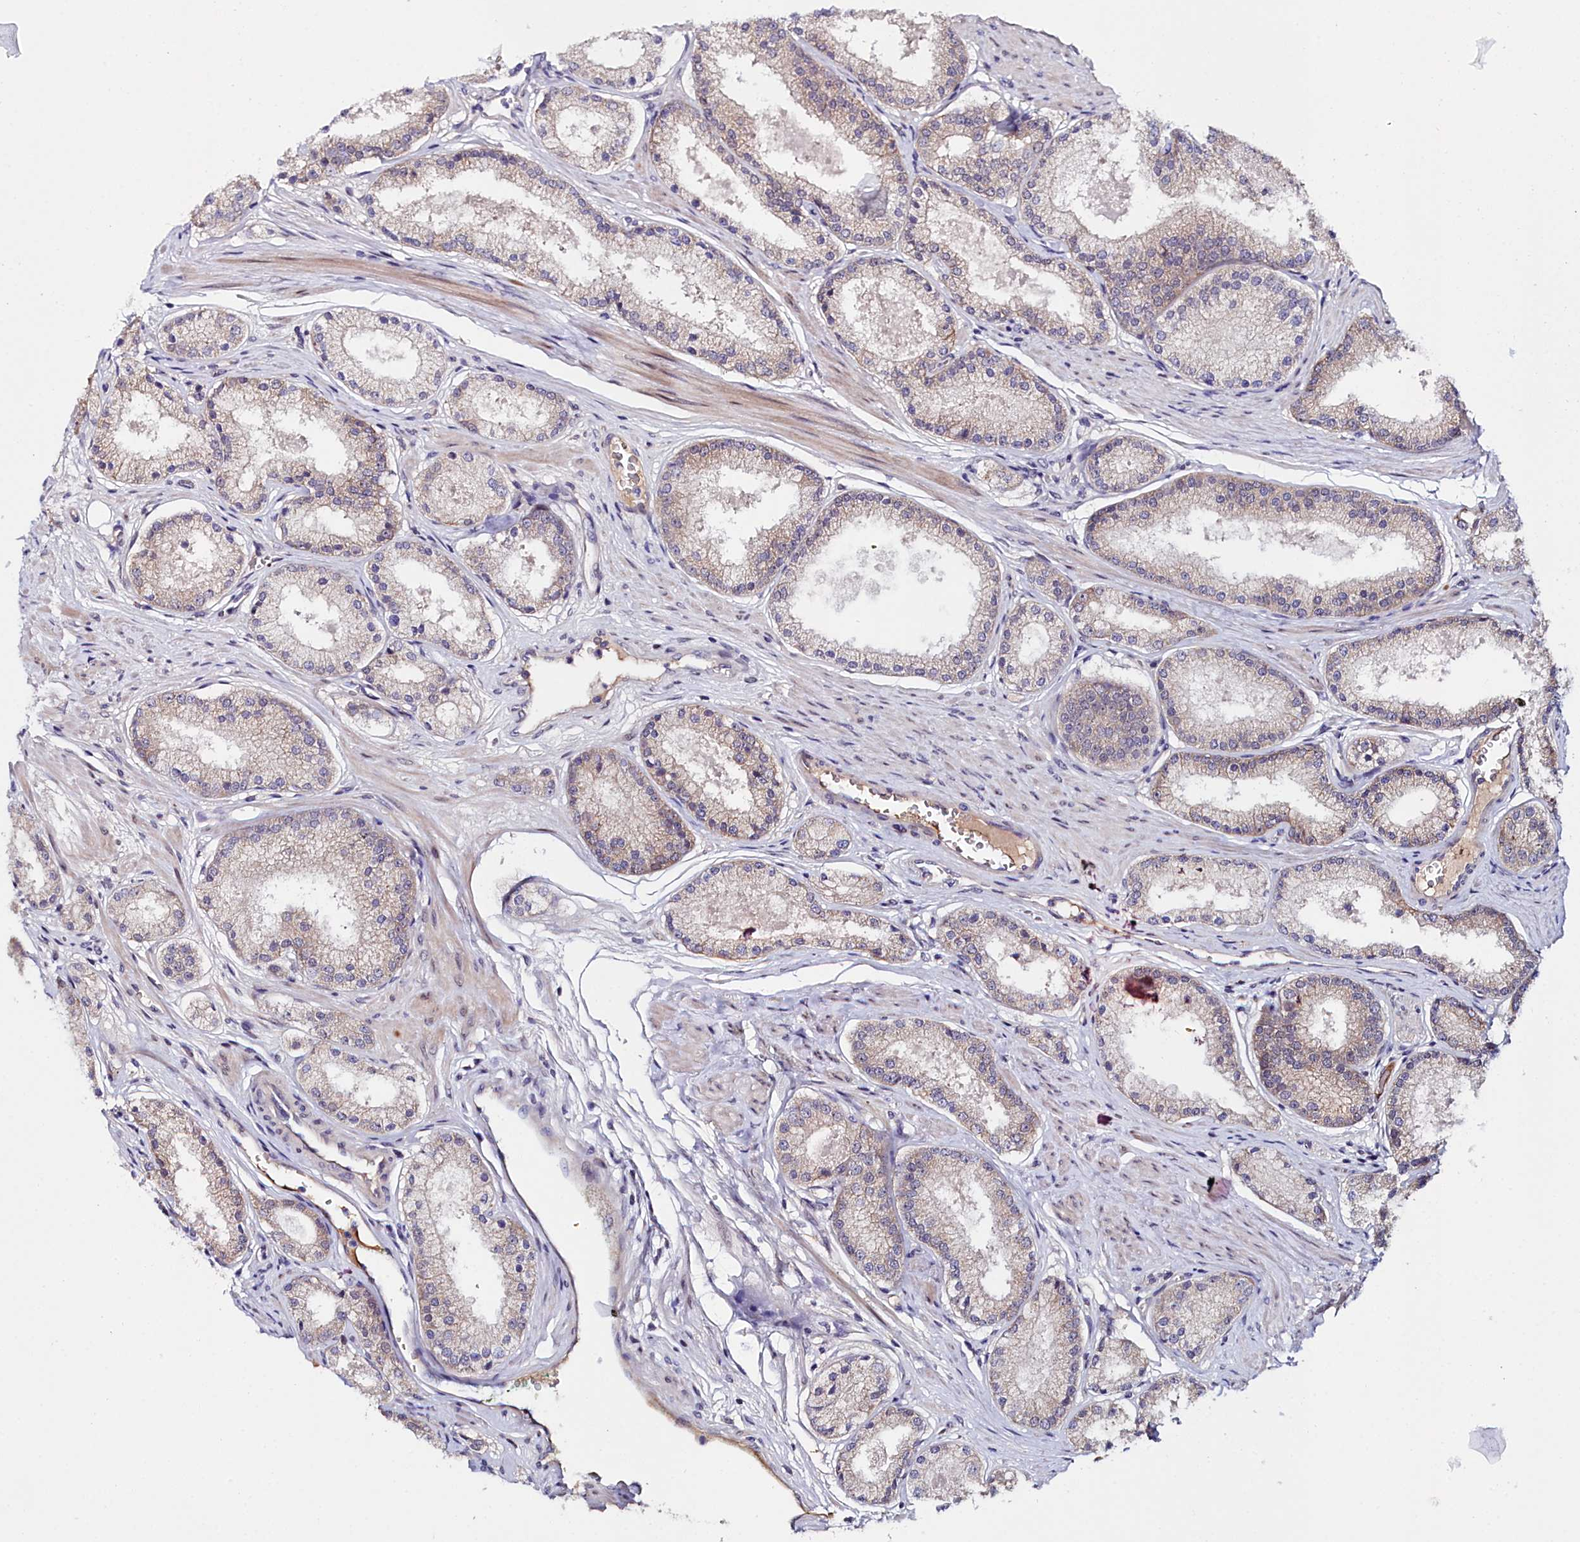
{"staining": {"intensity": "weak", "quantity": "25%-75%", "location": "cytoplasmic/membranous"}, "tissue": "prostate cancer", "cell_type": "Tumor cells", "image_type": "cancer", "snomed": [{"axis": "morphology", "description": "Adenocarcinoma, Low grade"}, {"axis": "topography", "description": "Prostate"}], "caption": "Immunohistochemical staining of prostate adenocarcinoma (low-grade) displays low levels of weak cytoplasmic/membranous positivity in about 25%-75% of tumor cells.", "gene": "KCTD18", "patient": {"sex": "male", "age": 59}}